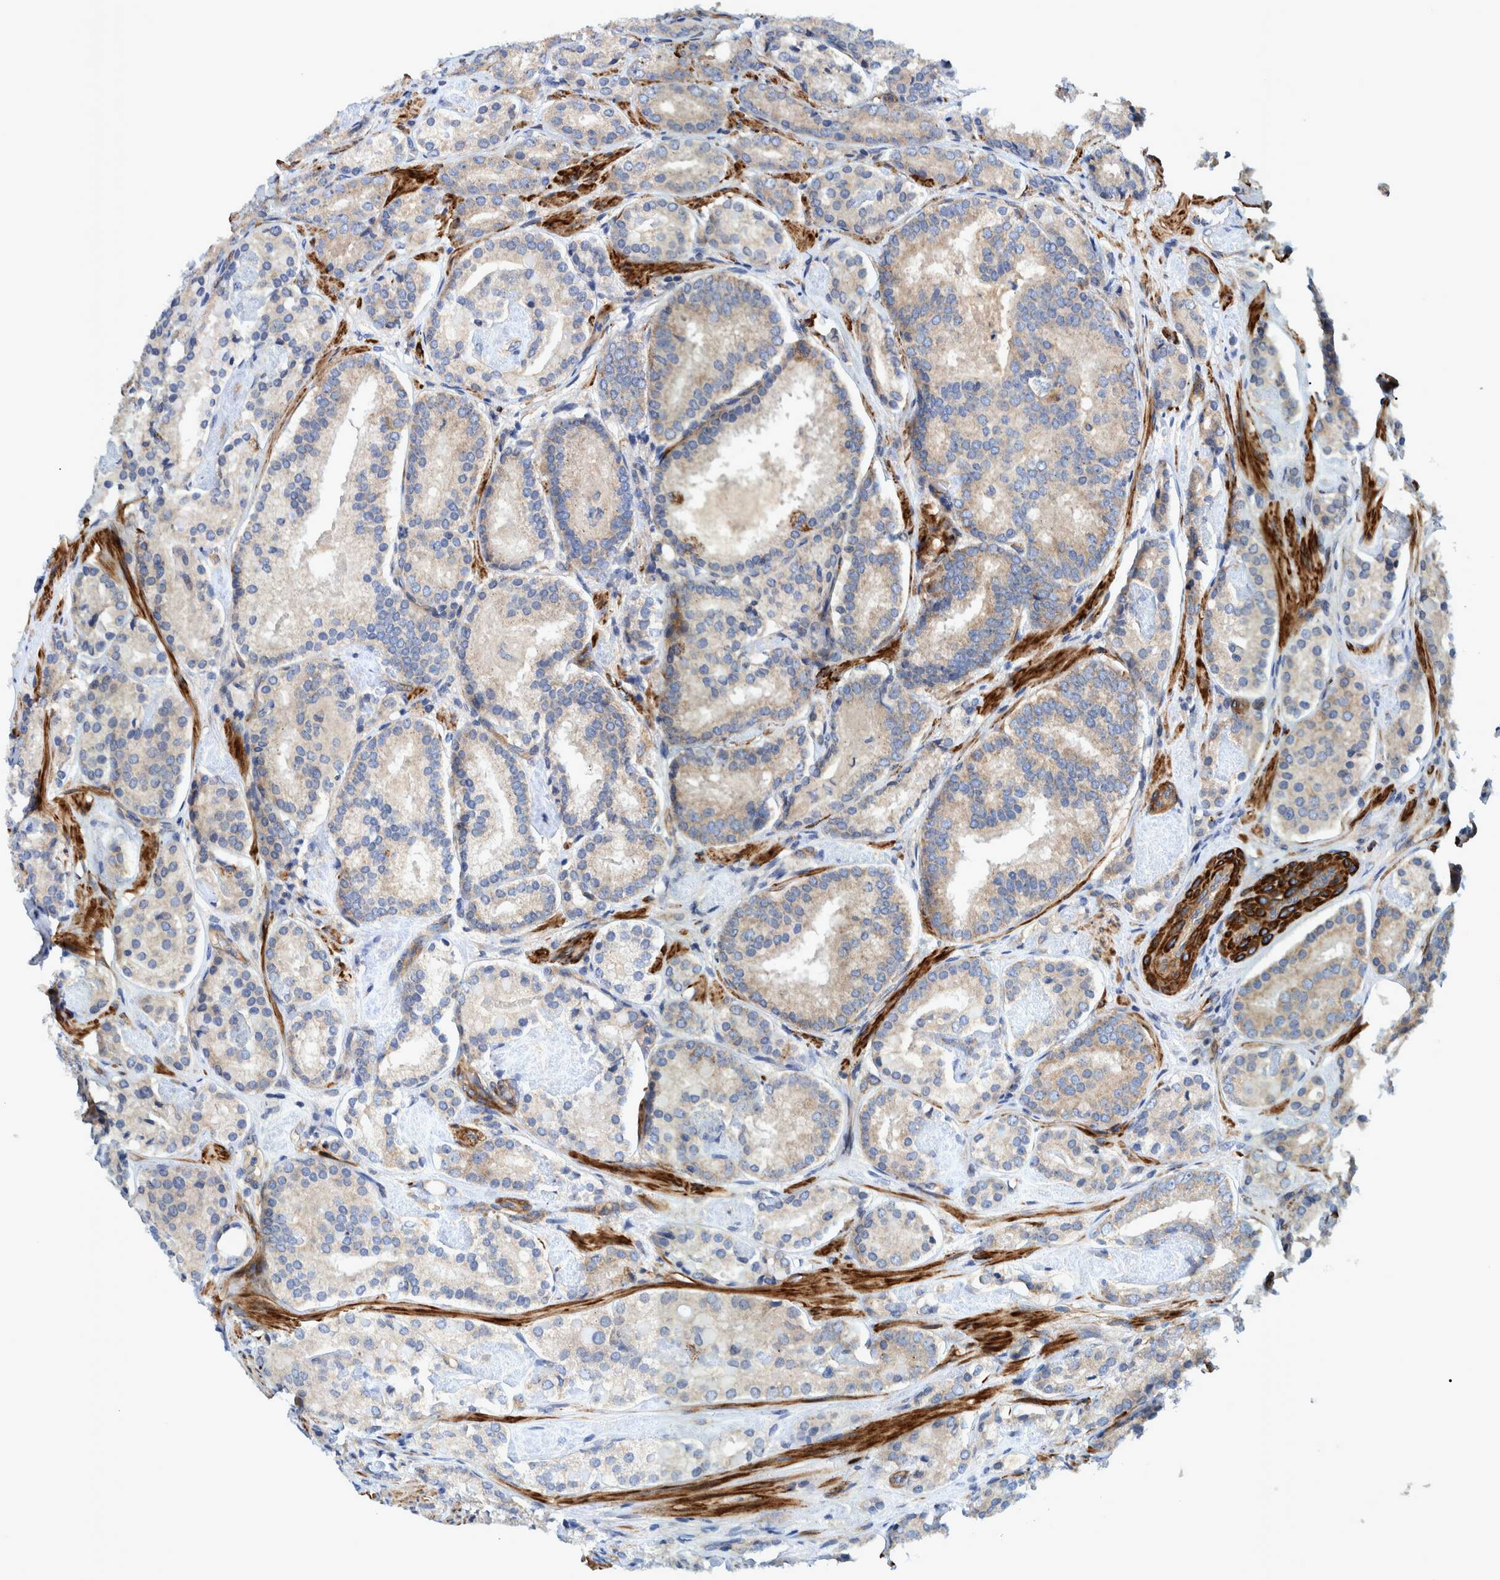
{"staining": {"intensity": "weak", "quantity": ">75%", "location": "cytoplasmic/membranous"}, "tissue": "prostate cancer", "cell_type": "Tumor cells", "image_type": "cancer", "snomed": [{"axis": "morphology", "description": "Adenocarcinoma, Low grade"}, {"axis": "topography", "description": "Prostate"}], "caption": "A brown stain shows weak cytoplasmic/membranous positivity of a protein in prostate cancer (low-grade adenocarcinoma) tumor cells.", "gene": "GRPEL2", "patient": {"sex": "male", "age": 69}}